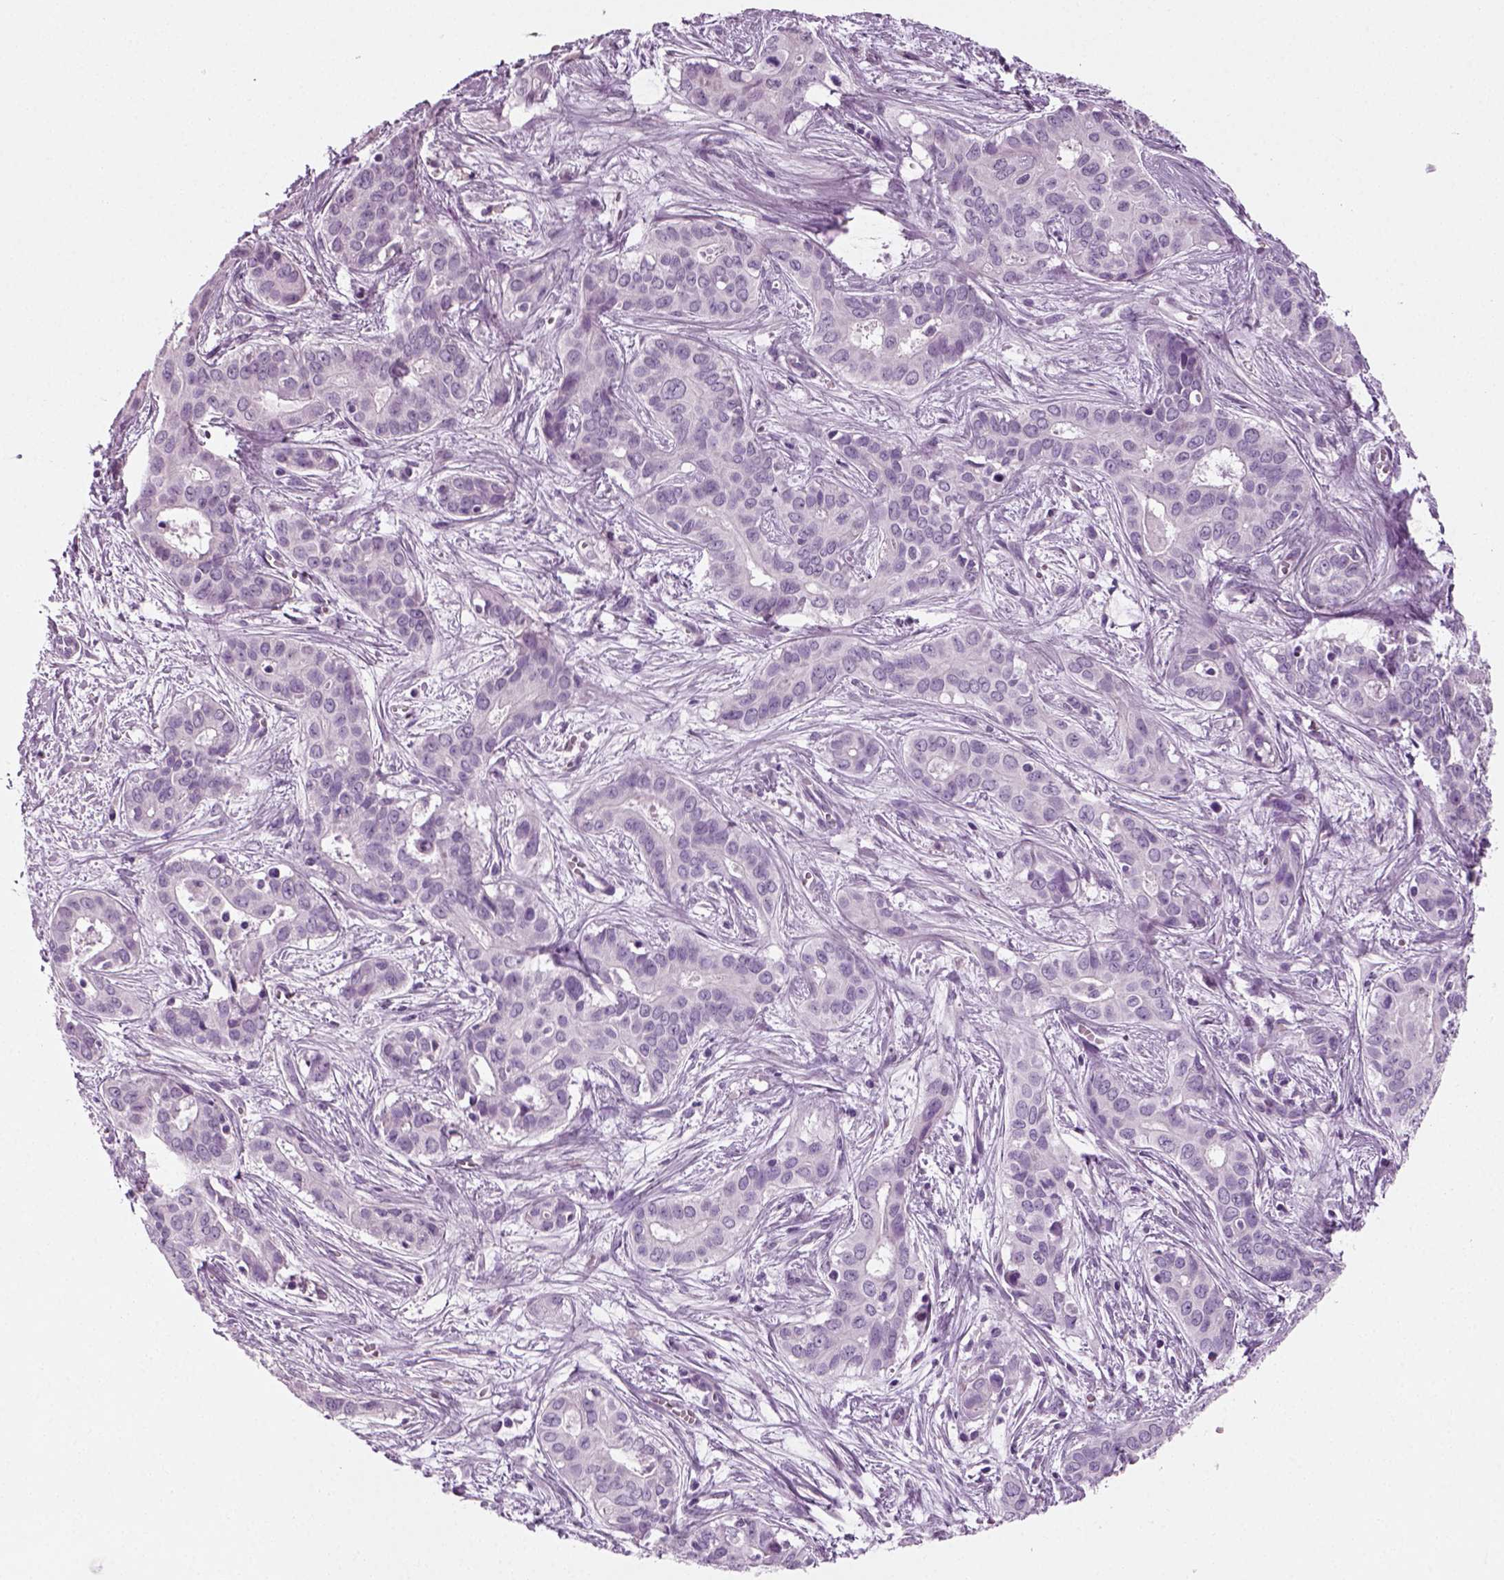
{"staining": {"intensity": "negative", "quantity": "none", "location": "none"}, "tissue": "liver cancer", "cell_type": "Tumor cells", "image_type": "cancer", "snomed": [{"axis": "morphology", "description": "Cholangiocarcinoma"}, {"axis": "topography", "description": "Liver"}], "caption": "A histopathology image of cholangiocarcinoma (liver) stained for a protein displays no brown staining in tumor cells. (Immunohistochemistry (ihc), brightfield microscopy, high magnification).", "gene": "SPATA31E1", "patient": {"sex": "female", "age": 65}}